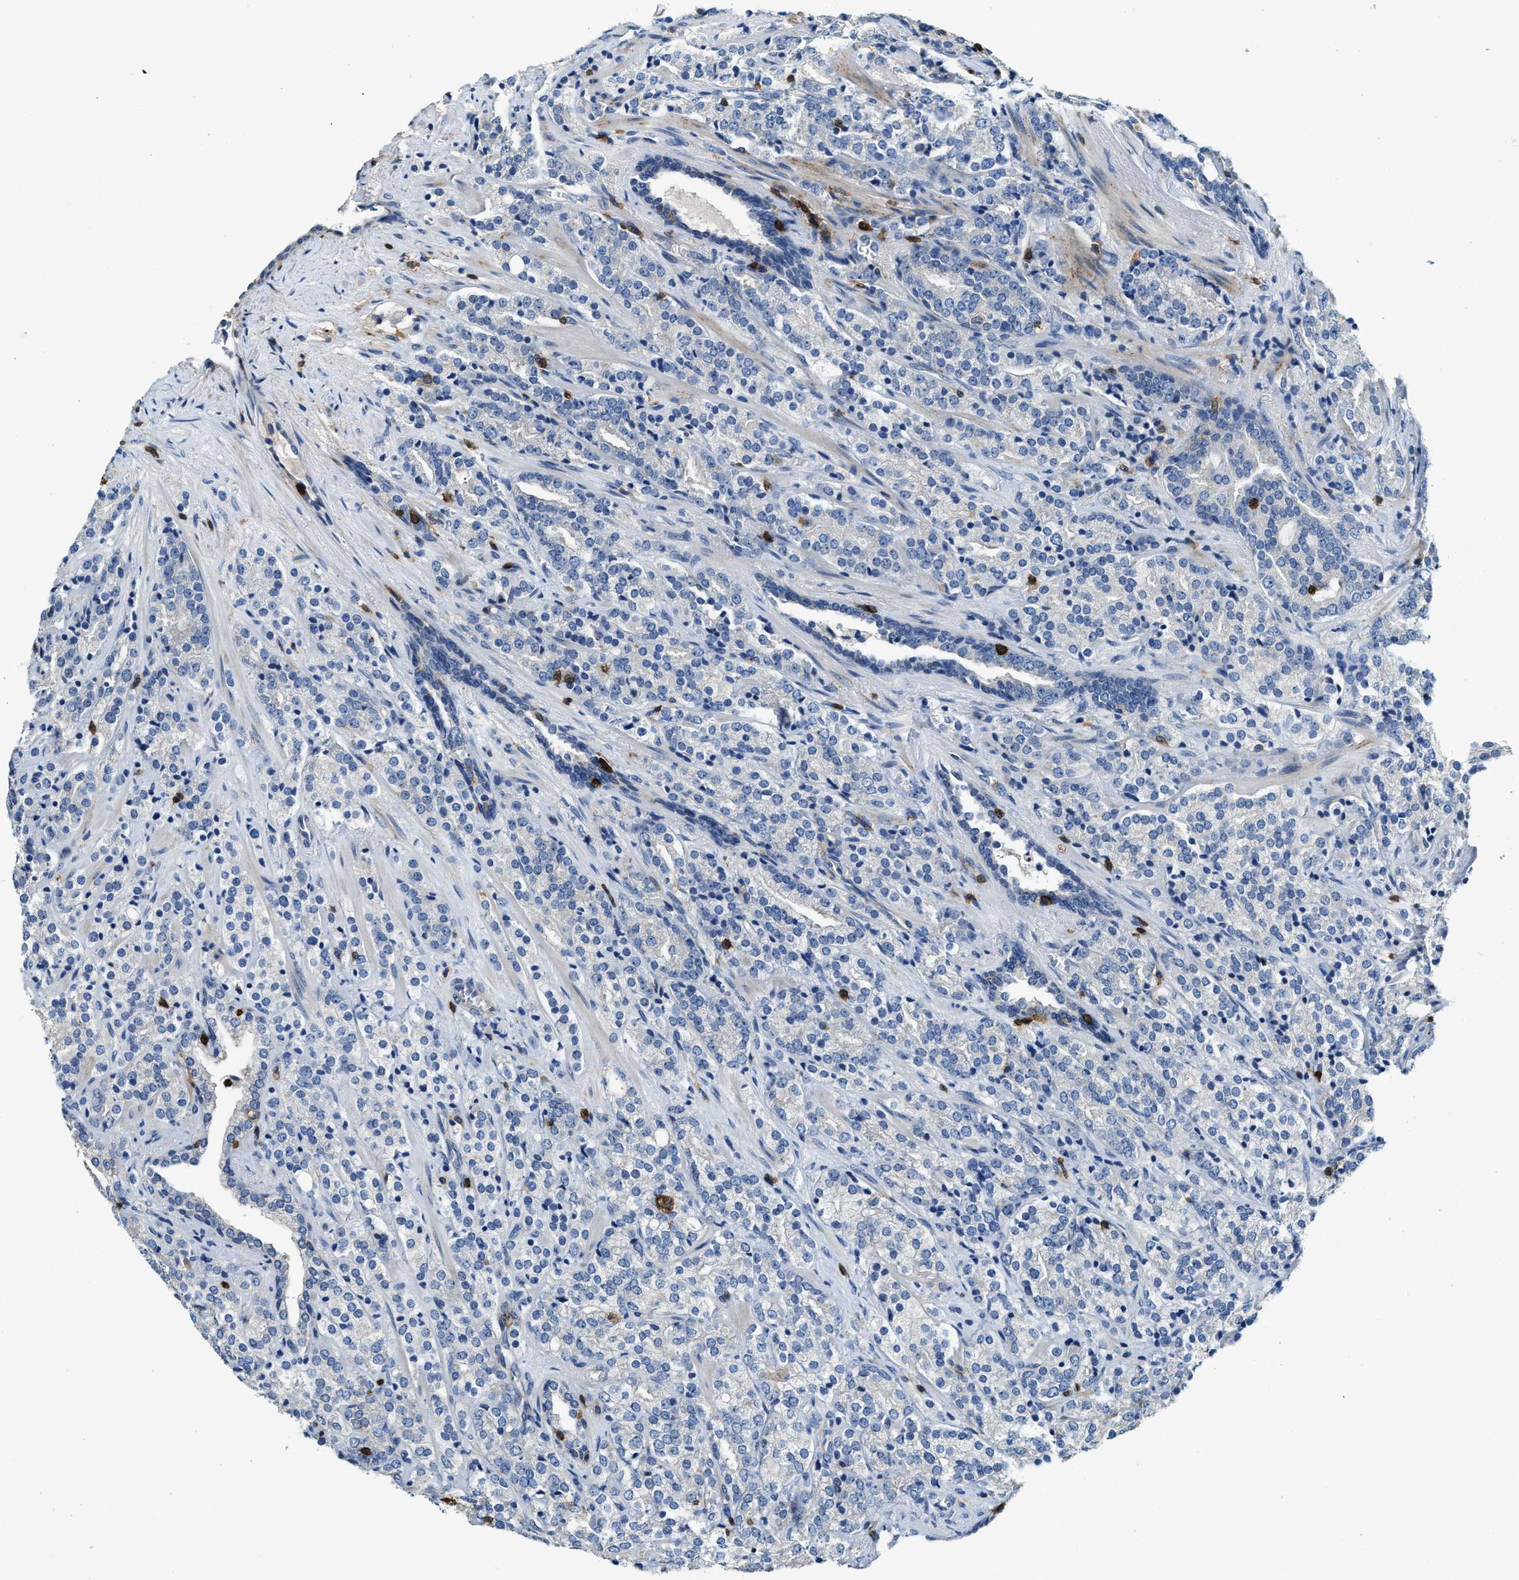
{"staining": {"intensity": "negative", "quantity": "none", "location": "none"}, "tissue": "prostate cancer", "cell_type": "Tumor cells", "image_type": "cancer", "snomed": [{"axis": "morphology", "description": "Adenocarcinoma, High grade"}, {"axis": "topography", "description": "Prostate"}], "caption": "This is a micrograph of IHC staining of prostate adenocarcinoma (high-grade), which shows no staining in tumor cells. Nuclei are stained in blue.", "gene": "MYO1G", "patient": {"sex": "male", "age": 71}}